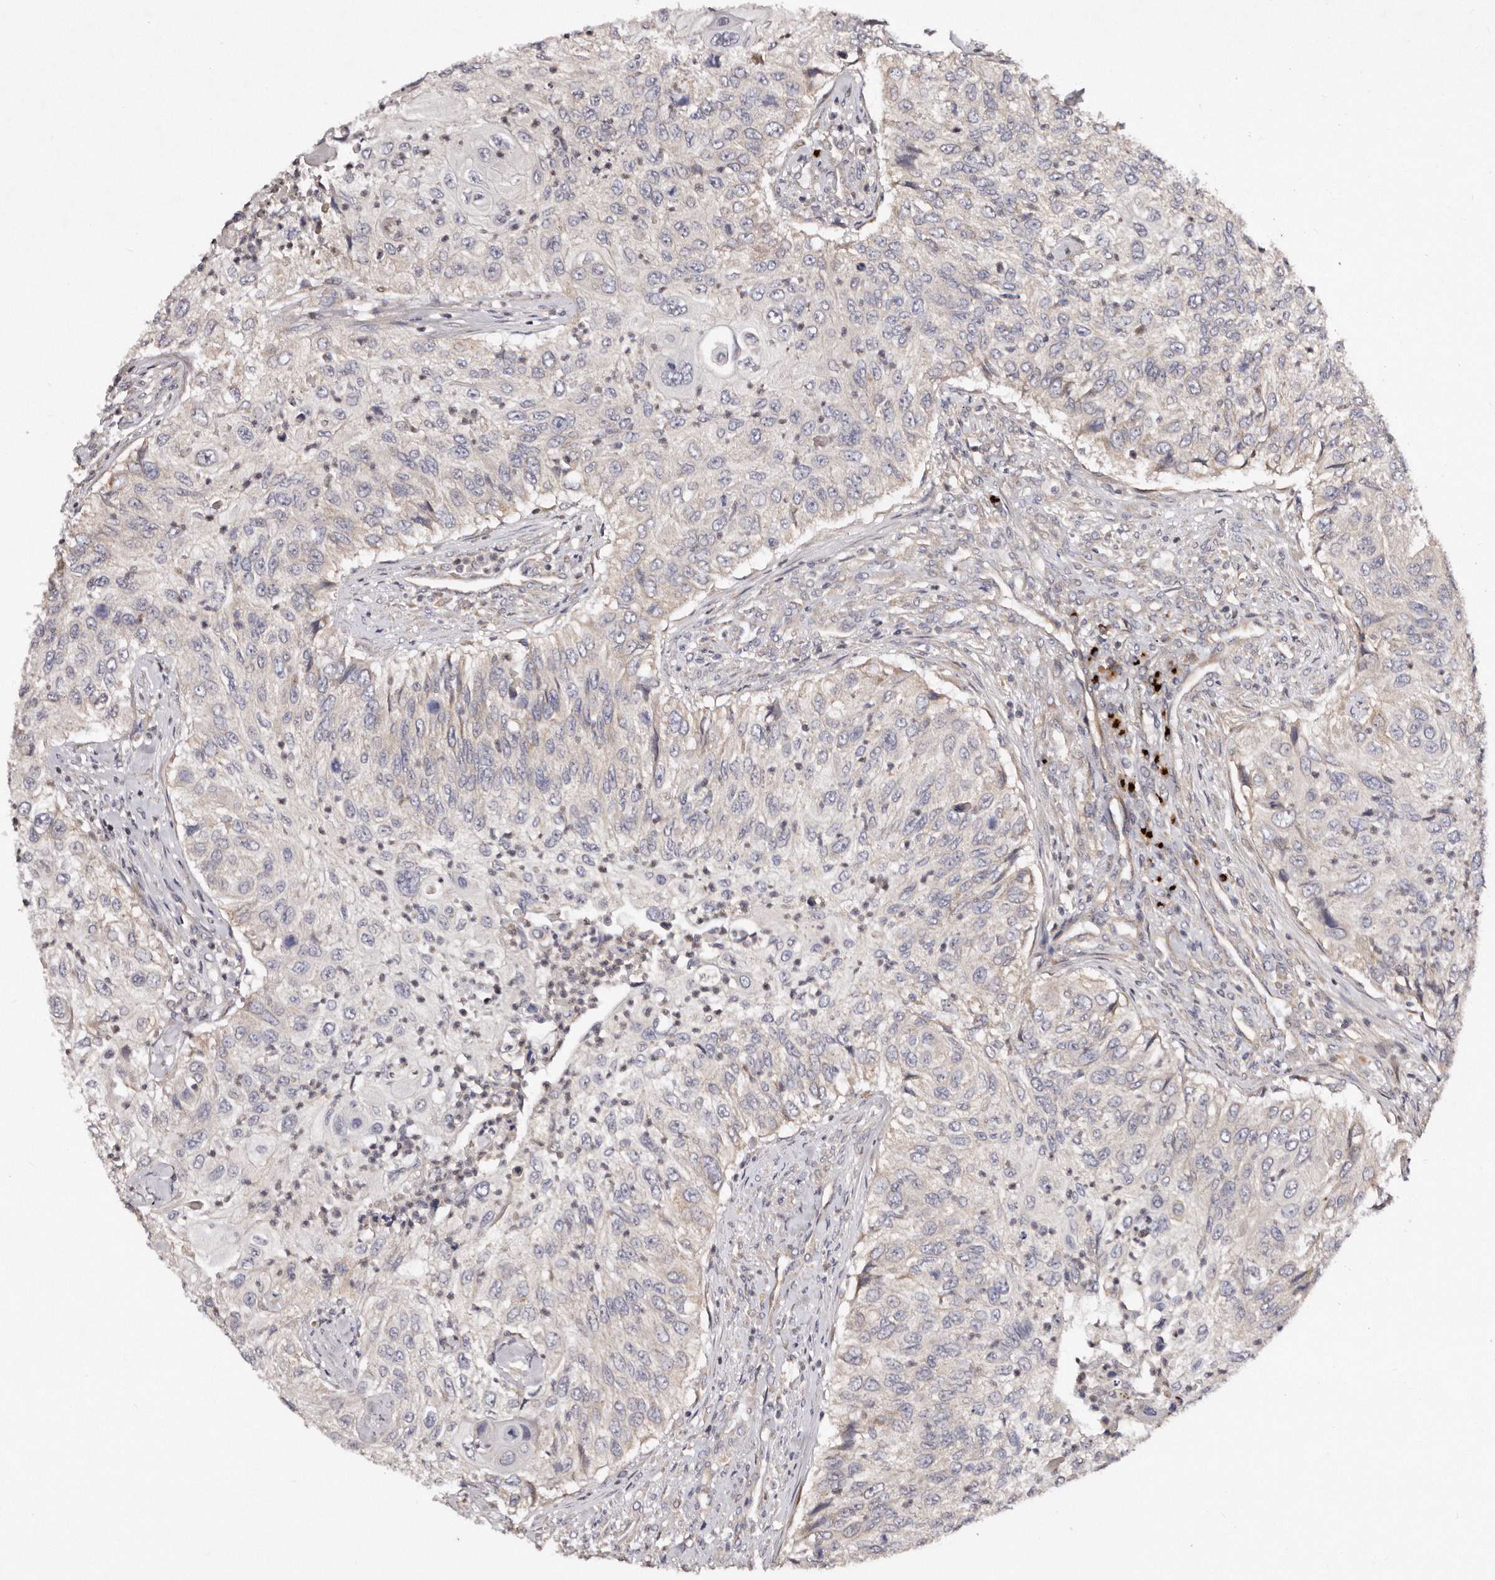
{"staining": {"intensity": "negative", "quantity": "none", "location": "none"}, "tissue": "urothelial cancer", "cell_type": "Tumor cells", "image_type": "cancer", "snomed": [{"axis": "morphology", "description": "Urothelial carcinoma, High grade"}, {"axis": "topography", "description": "Urinary bladder"}], "caption": "Immunohistochemistry image of neoplastic tissue: human high-grade urothelial carcinoma stained with DAB shows no significant protein positivity in tumor cells. Brightfield microscopy of immunohistochemistry stained with DAB (brown) and hematoxylin (blue), captured at high magnification.", "gene": "DACT2", "patient": {"sex": "female", "age": 60}}